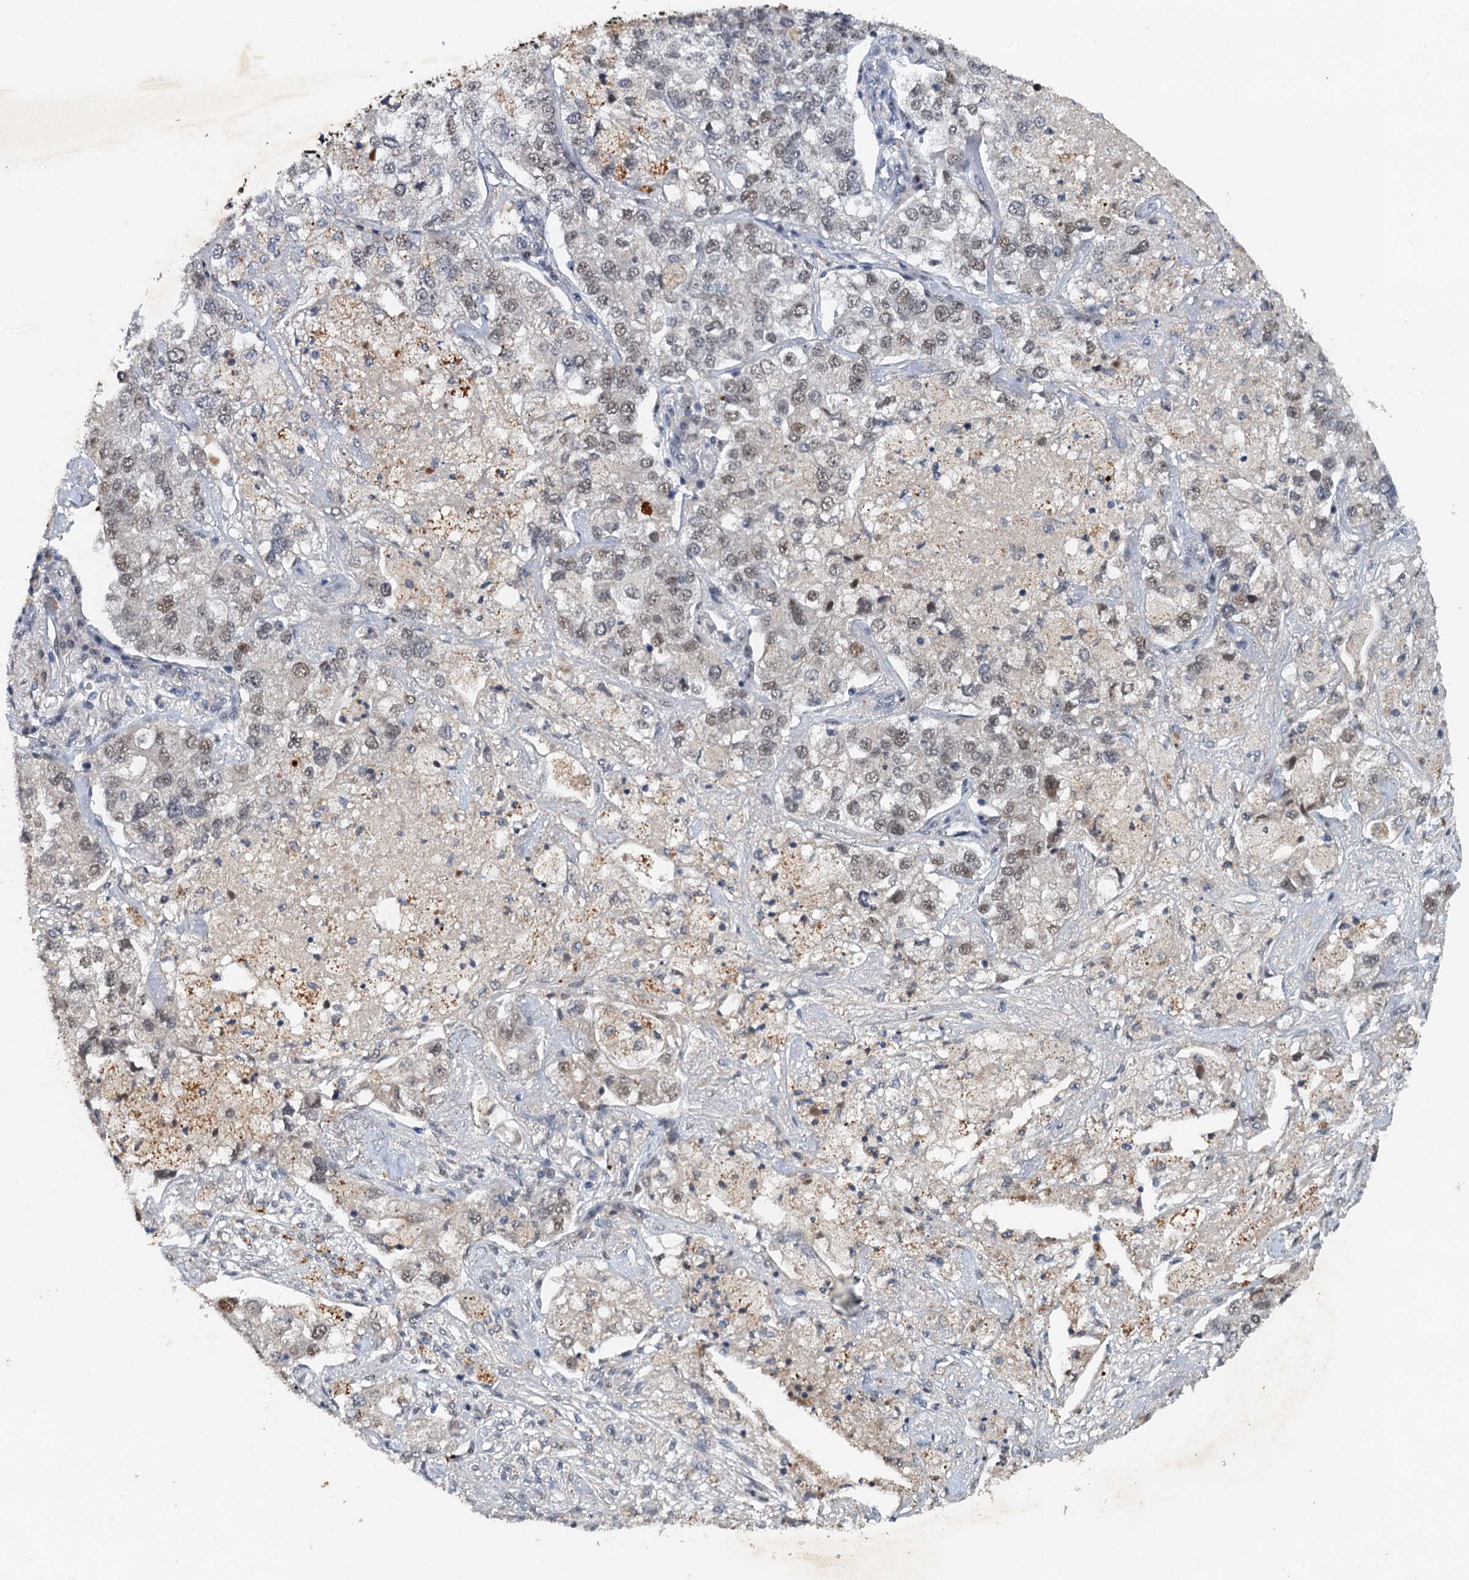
{"staining": {"intensity": "weak", "quantity": "25%-75%", "location": "nuclear"}, "tissue": "lung cancer", "cell_type": "Tumor cells", "image_type": "cancer", "snomed": [{"axis": "morphology", "description": "Adenocarcinoma, NOS"}, {"axis": "topography", "description": "Lung"}], "caption": "Weak nuclear protein staining is seen in approximately 25%-75% of tumor cells in lung cancer.", "gene": "CSTF3", "patient": {"sex": "male", "age": 49}}